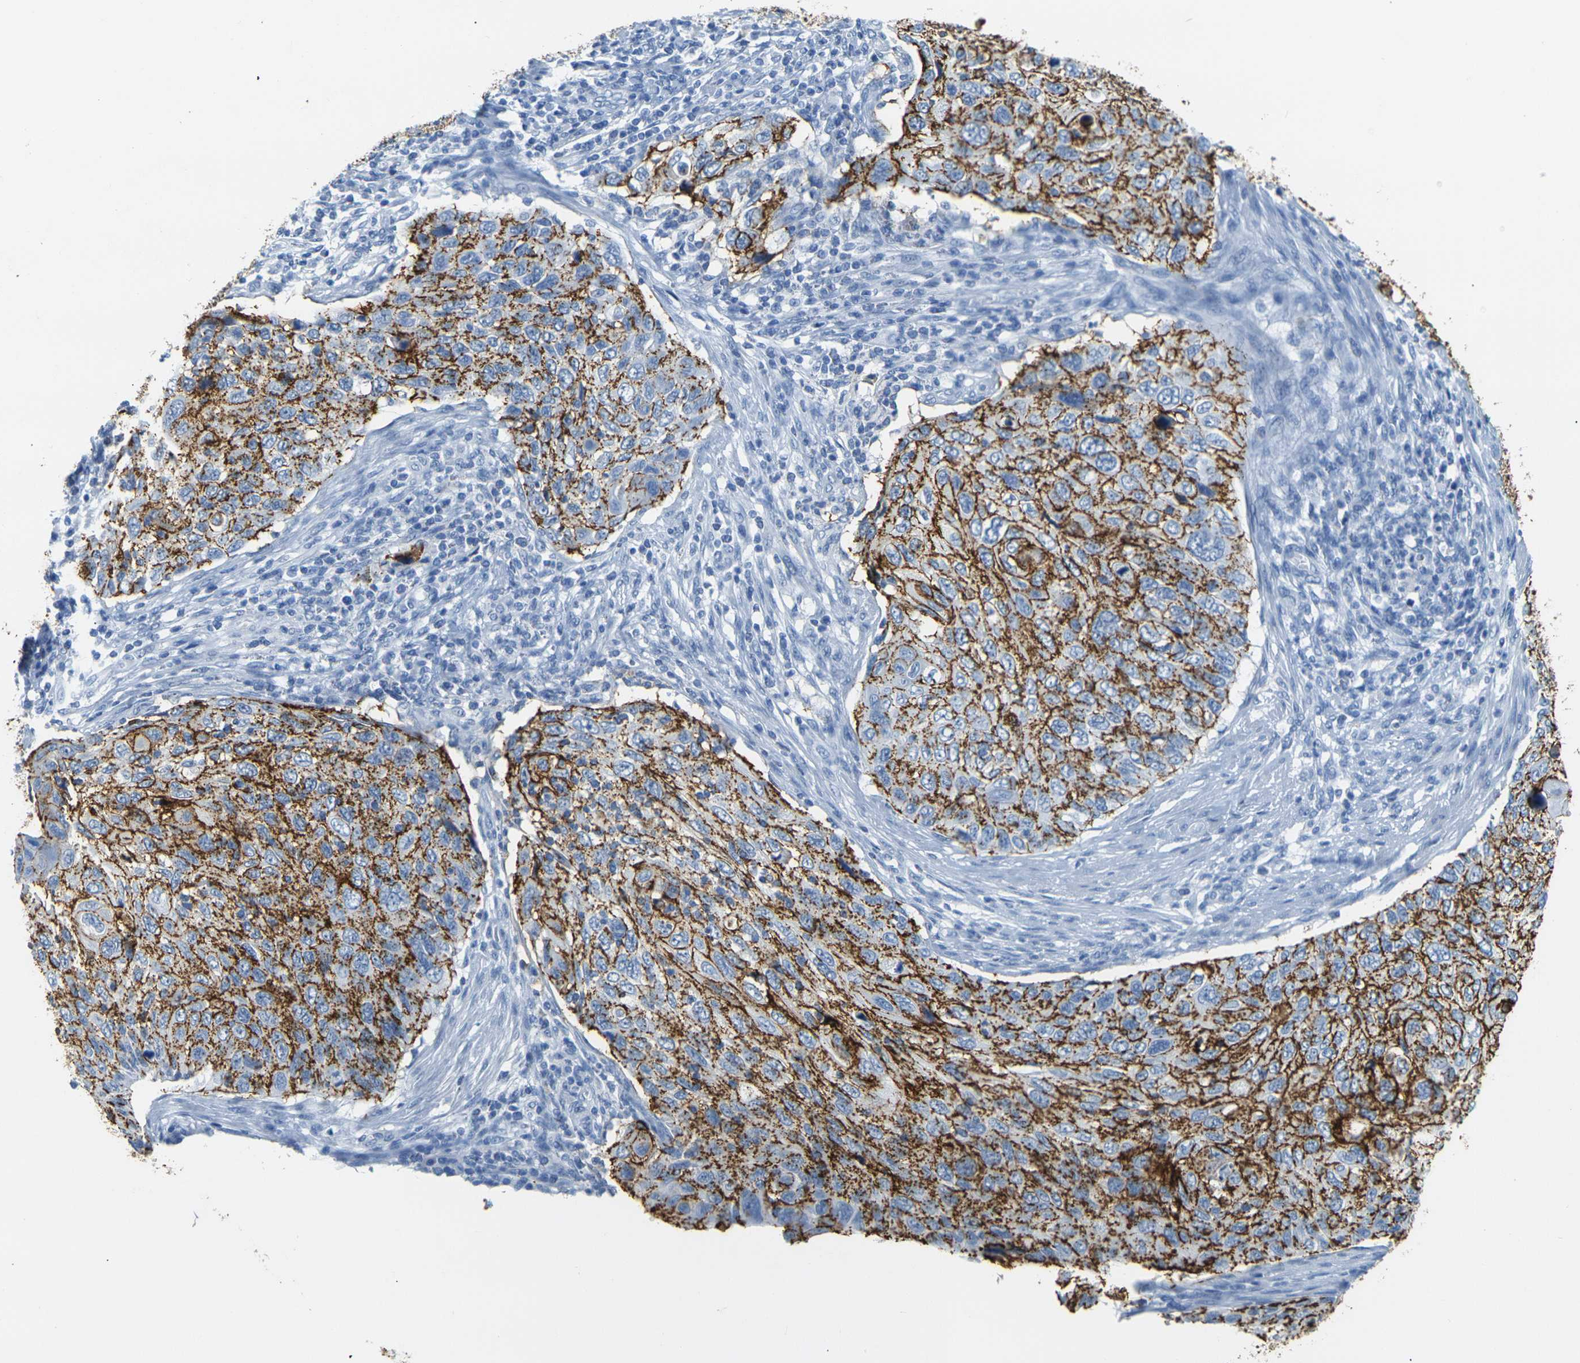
{"staining": {"intensity": "strong", "quantity": ">75%", "location": "cytoplasmic/membranous"}, "tissue": "cervical cancer", "cell_type": "Tumor cells", "image_type": "cancer", "snomed": [{"axis": "morphology", "description": "Squamous cell carcinoma, NOS"}, {"axis": "topography", "description": "Cervix"}], "caption": "A photomicrograph of squamous cell carcinoma (cervical) stained for a protein demonstrates strong cytoplasmic/membranous brown staining in tumor cells.", "gene": "CLDN7", "patient": {"sex": "female", "age": 70}}